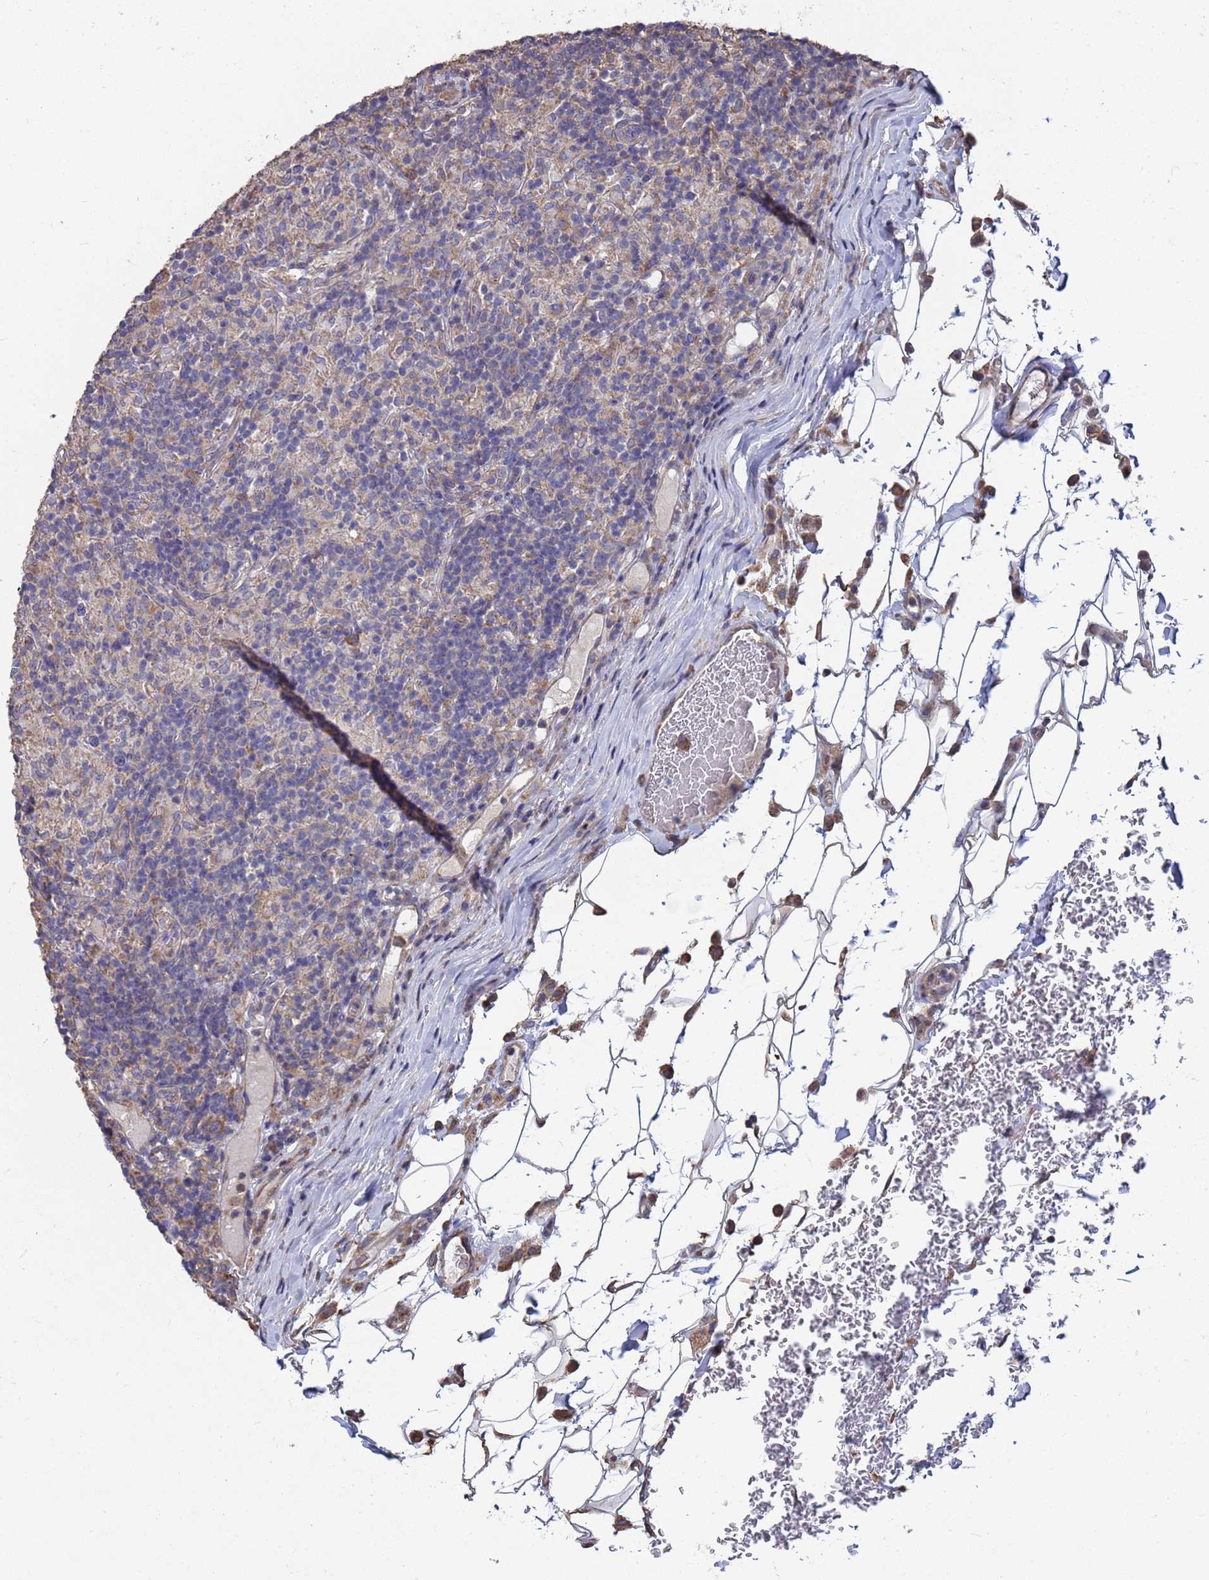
{"staining": {"intensity": "weak", "quantity": "25%-75%", "location": "cytoplasmic/membranous"}, "tissue": "lymphoma", "cell_type": "Tumor cells", "image_type": "cancer", "snomed": [{"axis": "morphology", "description": "Hodgkin's disease, NOS"}, {"axis": "topography", "description": "Lymph node"}], "caption": "A brown stain highlights weak cytoplasmic/membranous positivity of a protein in human lymphoma tumor cells.", "gene": "CFAP119", "patient": {"sex": "male", "age": 70}}